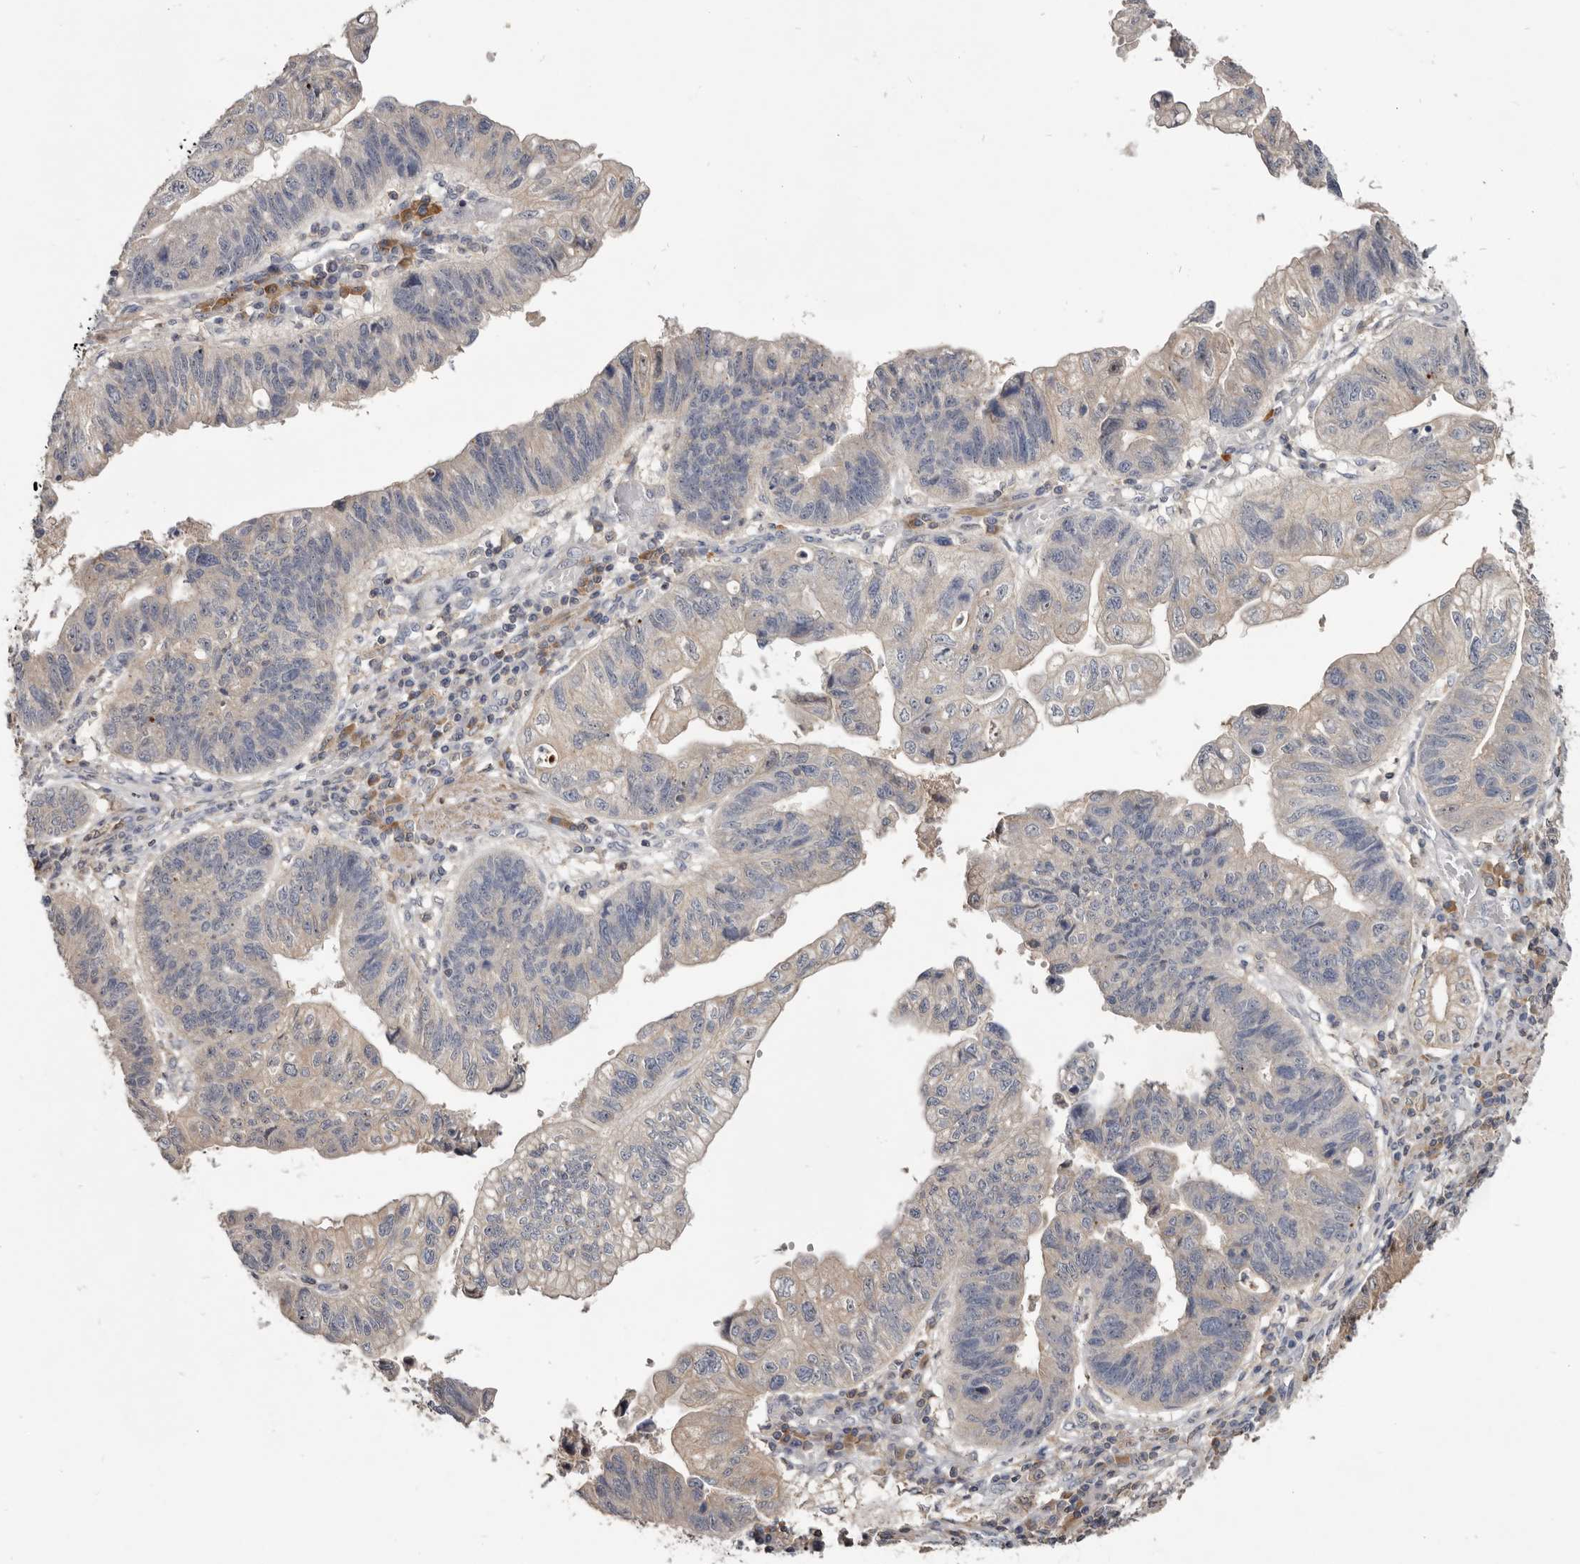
{"staining": {"intensity": "weak", "quantity": "25%-75%", "location": "cytoplasmic/membranous"}, "tissue": "stomach cancer", "cell_type": "Tumor cells", "image_type": "cancer", "snomed": [{"axis": "morphology", "description": "Adenocarcinoma, NOS"}, {"axis": "topography", "description": "Stomach"}], "caption": "IHC of human stomach cancer (adenocarcinoma) shows low levels of weak cytoplasmic/membranous positivity in about 25%-75% of tumor cells.", "gene": "TTC39A", "patient": {"sex": "male", "age": 59}}